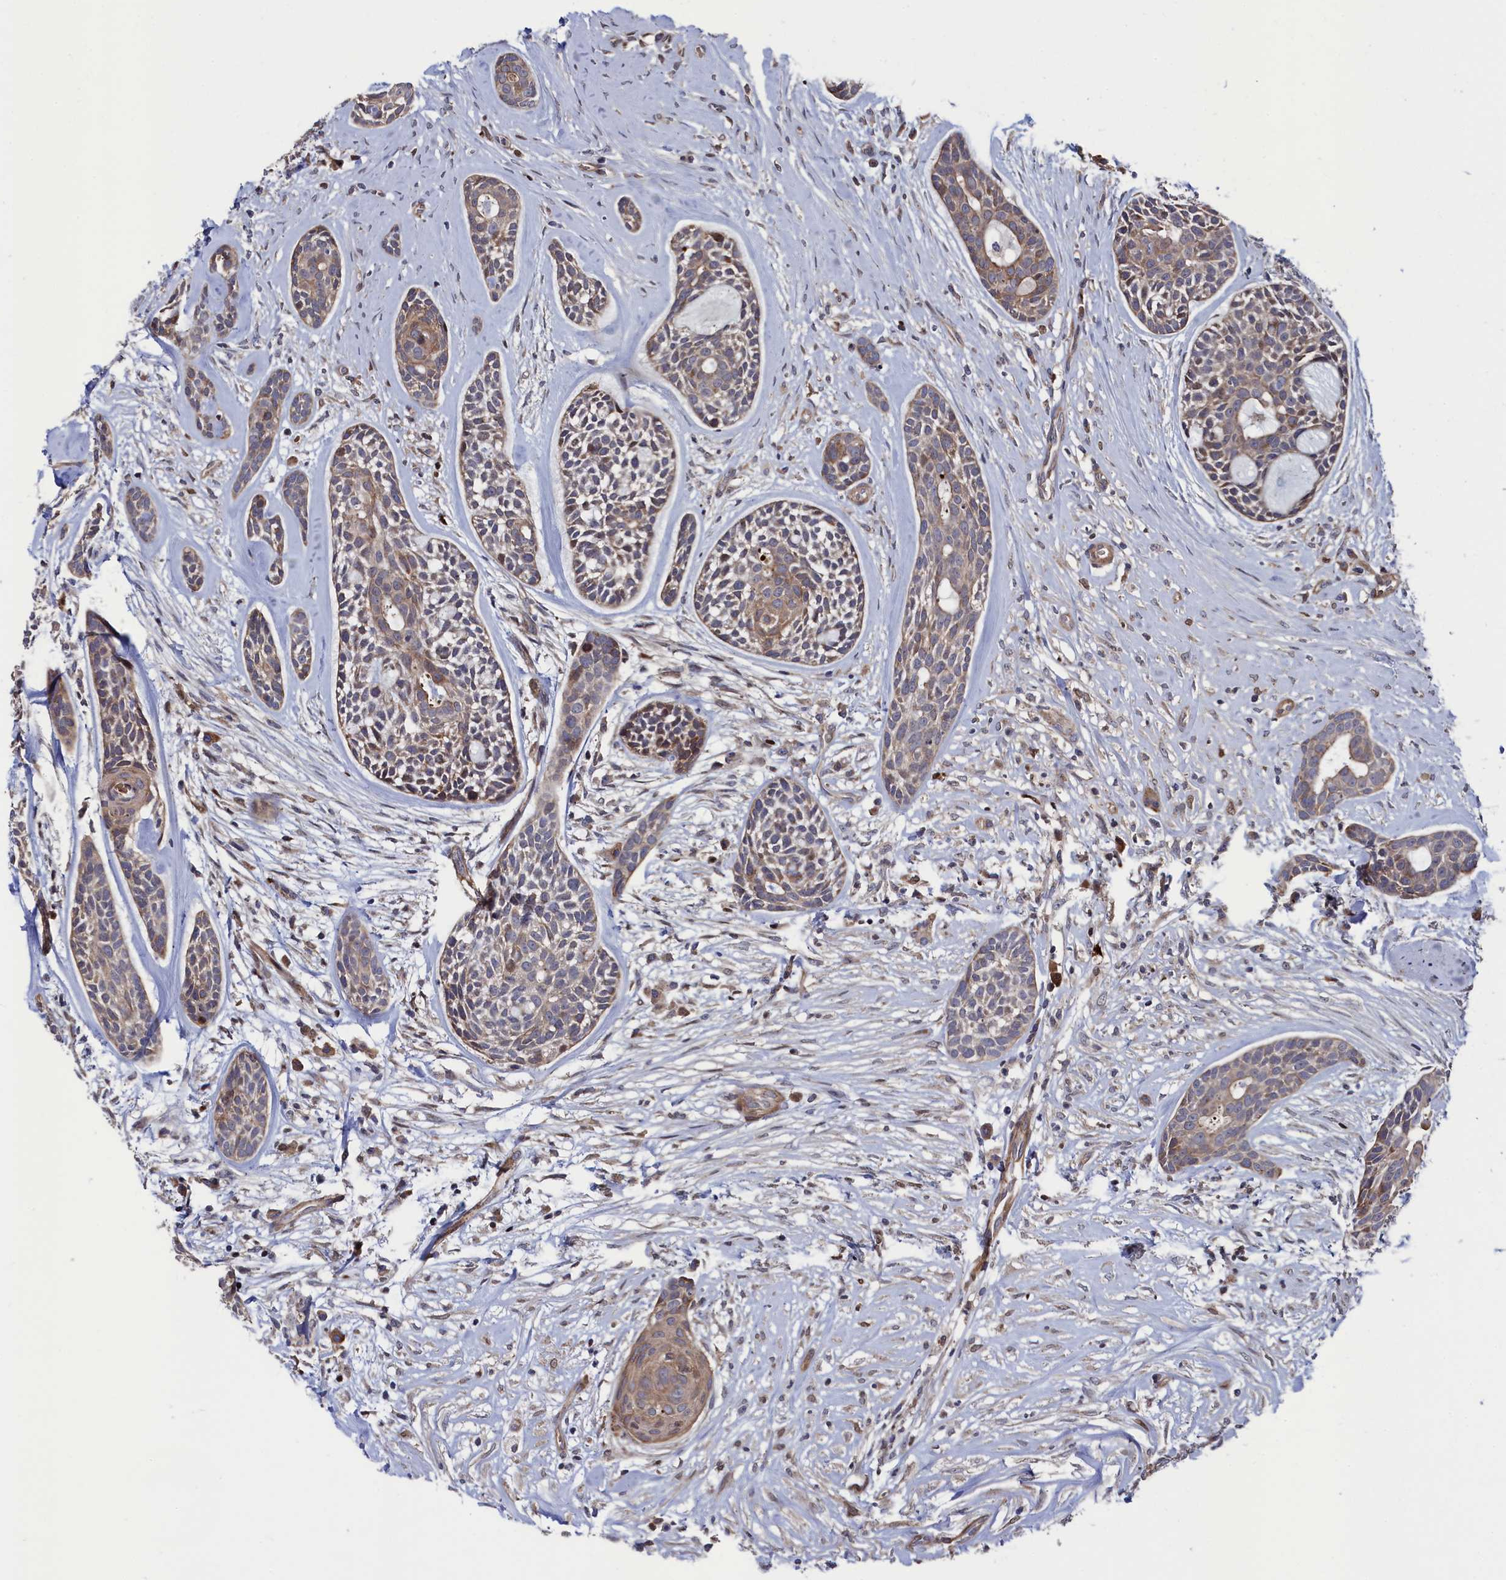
{"staining": {"intensity": "weak", "quantity": "25%-75%", "location": "cytoplasmic/membranous"}, "tissue": "head and neck cancer", "cell_type": "Tumor cells", "image_type": "cancer", "snomed": [{"axis": "morphology", "description": "Adenocarcinoma, NOS"}, {"axis": "topography", "description": "Subcutis"}, {"axis": "topography", "description": "Head-Neck"}], "caption": "An IHC micrograph of neoplastic tissue is shown. Protein staining in brown labels weak cytoplasmic/membranous positivity in head and neck cancer within tumor cells. (DAB (3,3'-diaminobenzidine) IHC, brown staining for protein, blue staining for nuclei).", "gene": "ZNF891", "patient": {"sex": "female", "age": 73}}